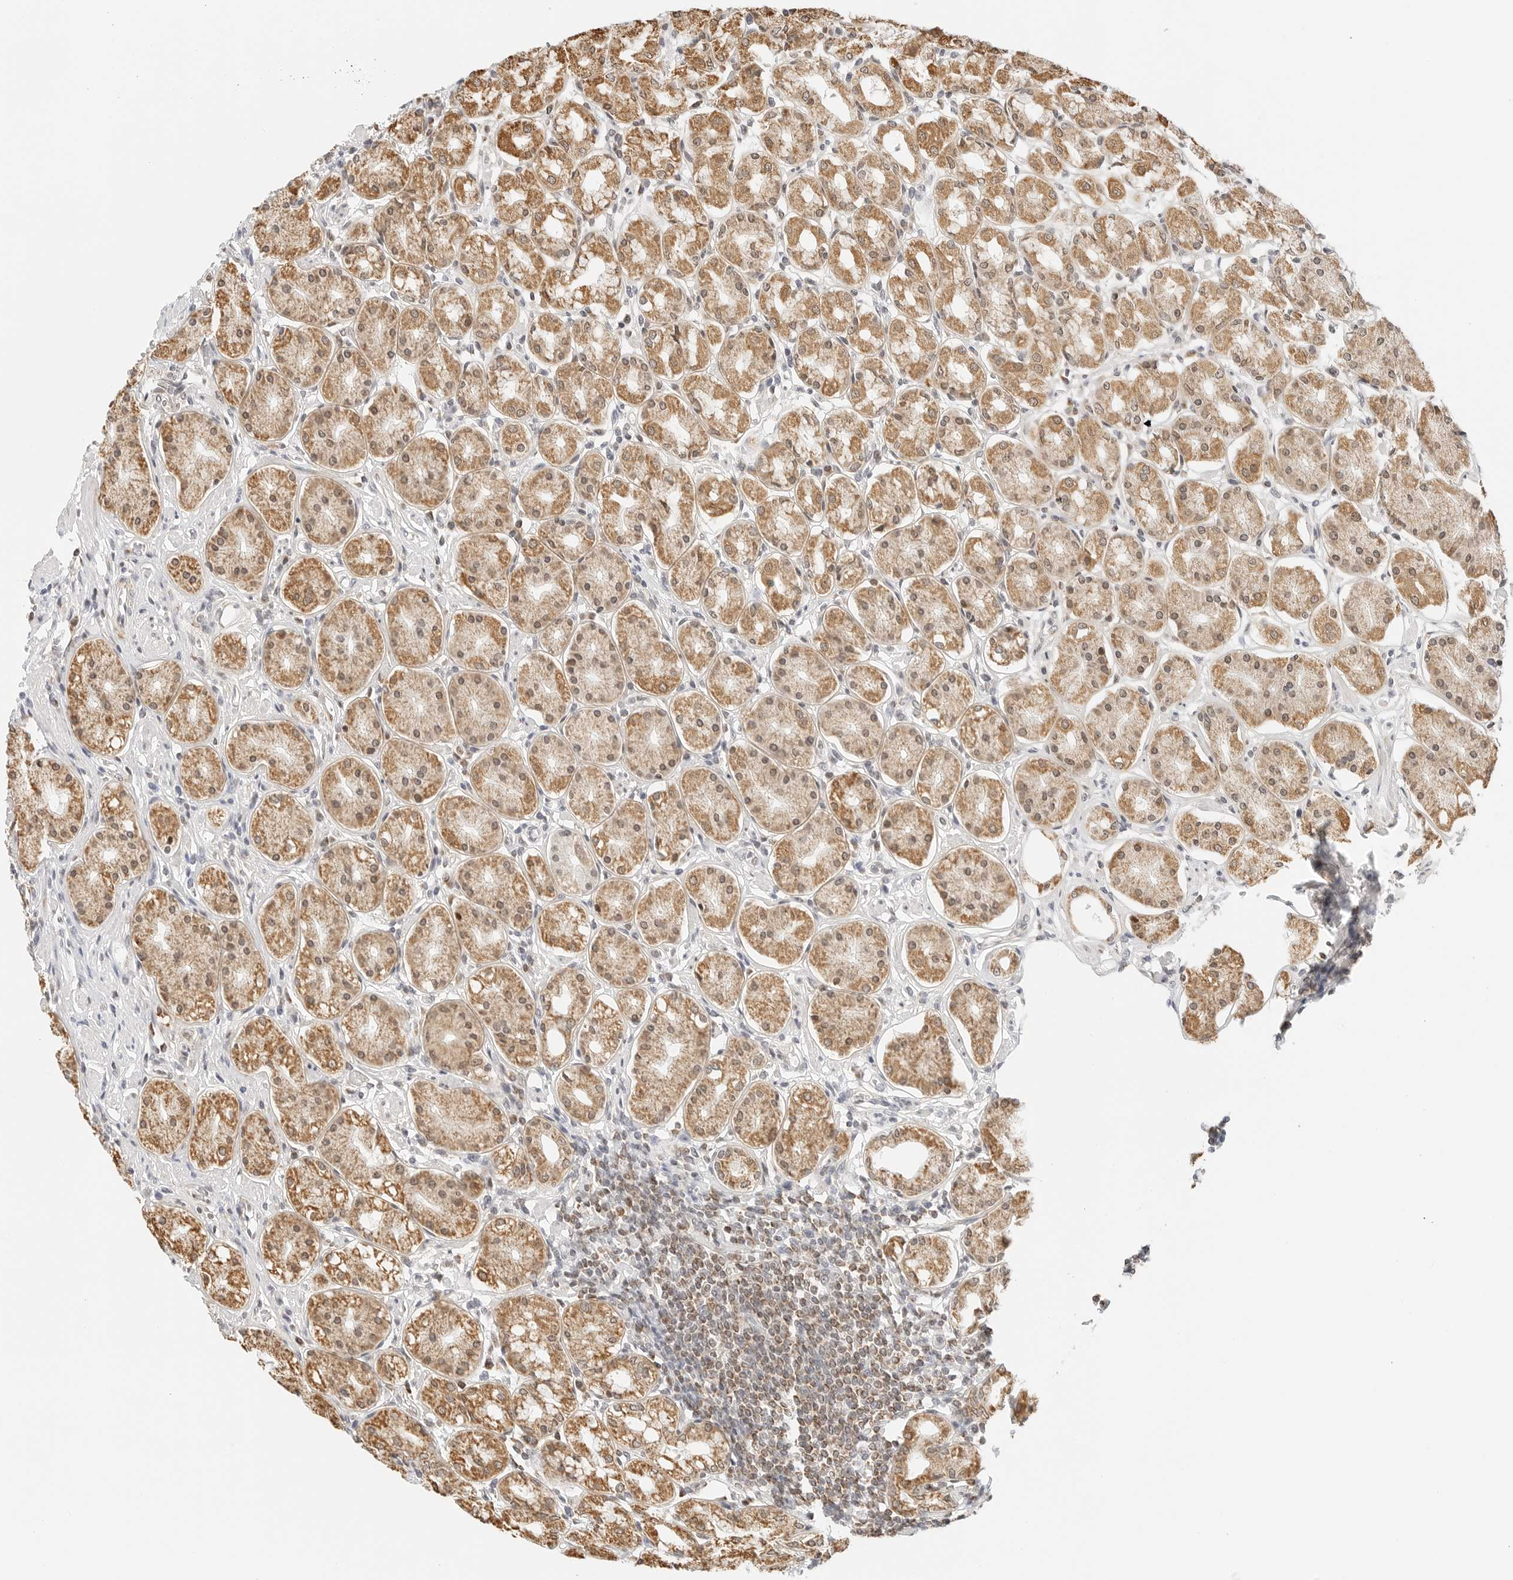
{"staining": {"intensity": "moderate", "quantity": ">75%", "location": "cytoplasmic/membranous"}, "tissue": "stomach", "cell_type": "Glandular cells", "image_type": "normal", "snomed": [{"axis": "morphology", "description": "Normal tissue, NOS"}, {"axis": "topography", "description": "Stomach"}, {"axis": "topography", "description": "Stomach, lower"}], "caption": "DAB immunohistochemical staining of normal stomach shows moderate cytoplasmic/membranous protein expression in approximately >75% of glandular cells.", "gene": "ATL1", "patient": {"sex": "female", "age": 56}}